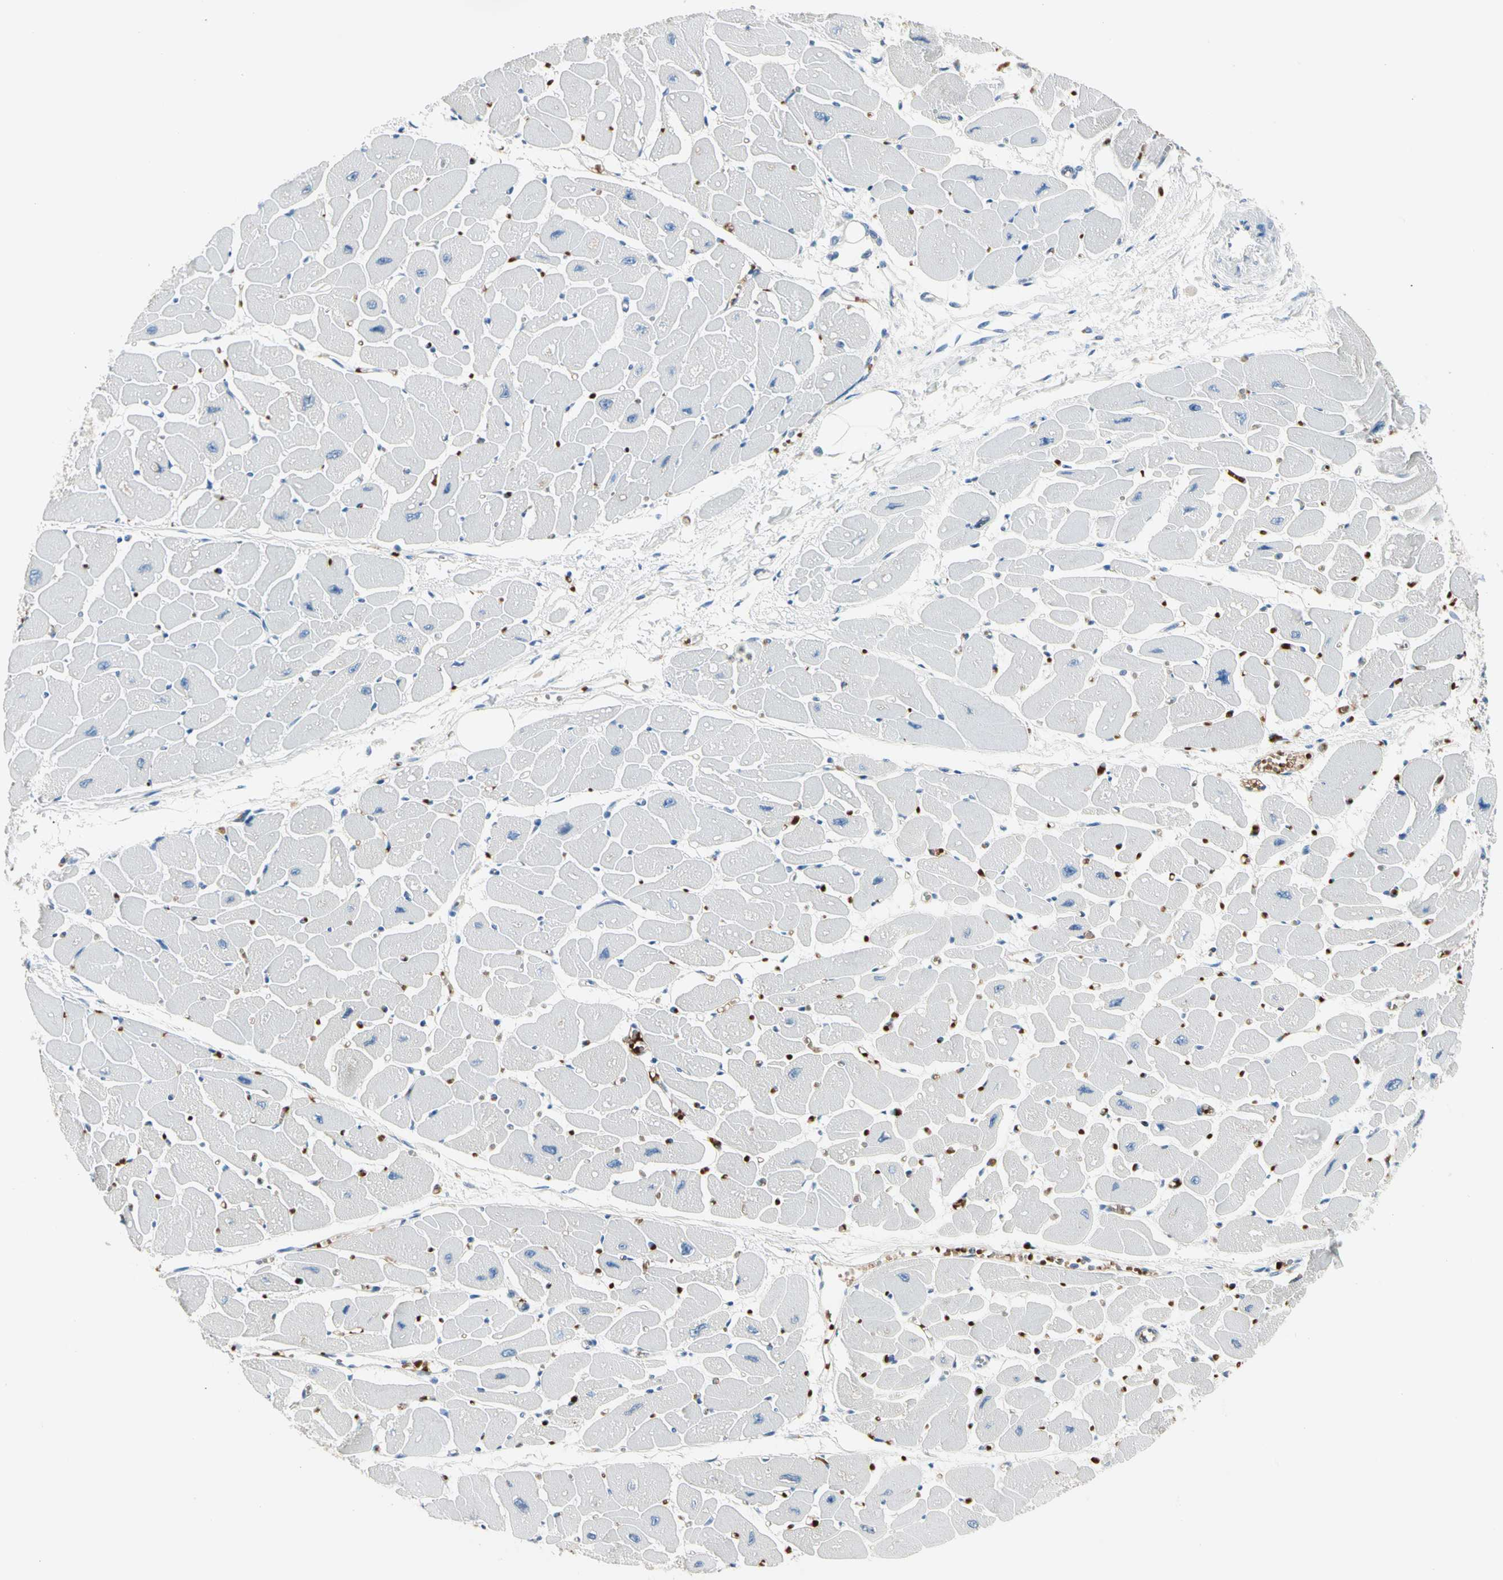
{"staining": {"intensity": "negative", "quantity": "none", "location": "none"}, "tissue": "heart muscle", "cell_type": "Cardiomyocytes", "image_type": "normal", "snomed": [{"axis": "morphology", "description": "Normal tissue, NOS"}, {"axis": "topography", "description": "Heart"}], "caption": "An image of human heart muscle is negative for staining in cardiomyocytes. Brightfield microscopy of immunohistochemistry stained with DAB (3,3'-diaminobenzidine) (brown) and hematoxylin (blue), captured at high magnification.", "gene": "CA1", "patient": {"sex": "female", "age": 54}}